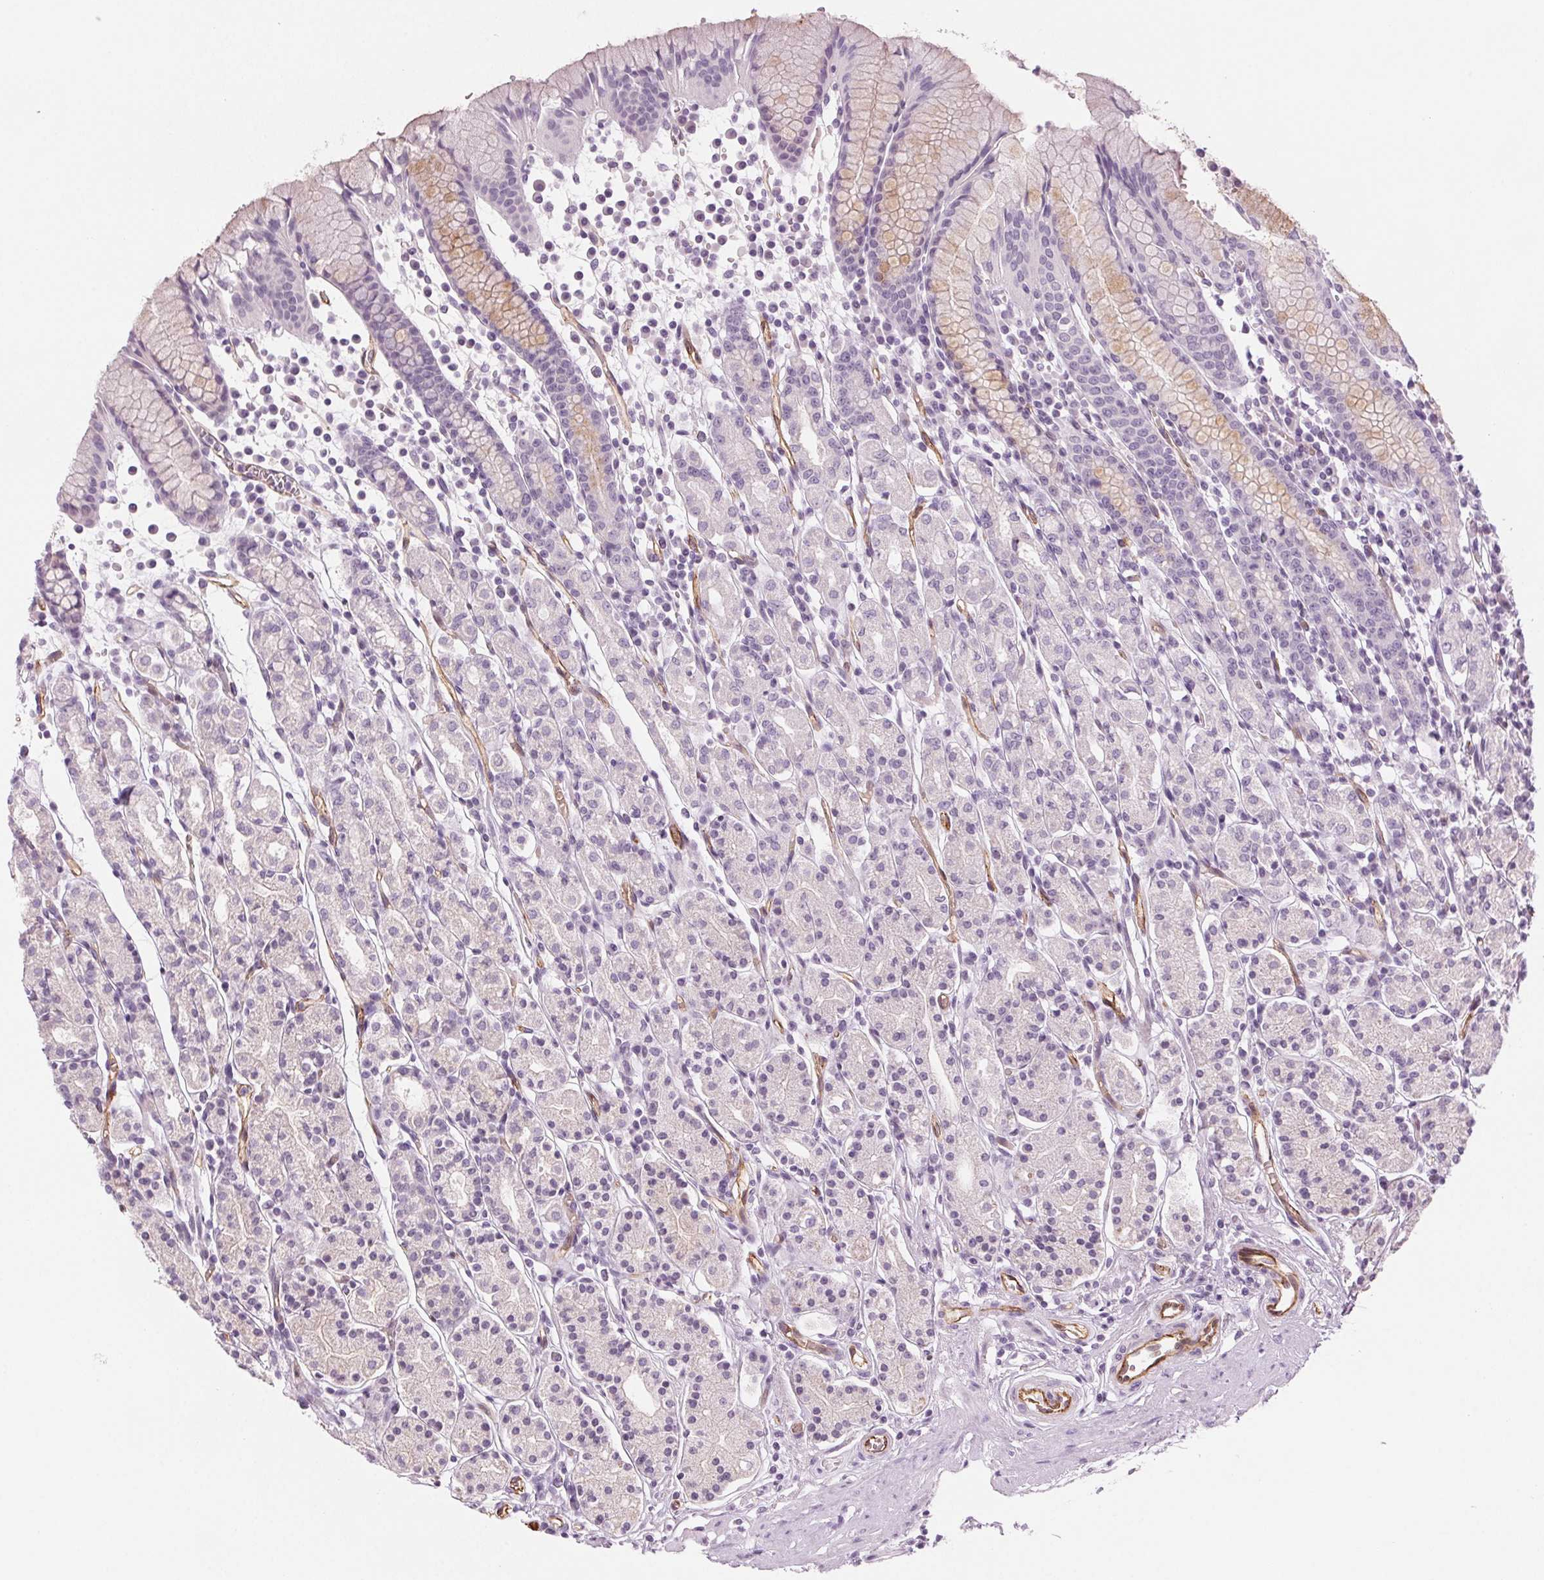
{"staining": {"intensity": "weak", "quantity": "<25%", "location": "cytoplasmic/membranous"}, "tissue": "stomach", "cell_type": "Glandular cells", "image_type": "normal", "snomed": [{"axis": "morphology", "description": "Normal tissue, NOS"}, {"axis": "topography", "description": "Stomach, upper"}, {"axis": "topography", "description": "Stomach"}], "caption": "Stomach was stained to show a protein in brown. There is no significant expression in glandular cells. (Brightfield microscopy of DAB (3,3'-diaminobenzidine) IHC at high magnification).", "gene": "AIF1L", "patient": {"sex": "male", "age": 62}}